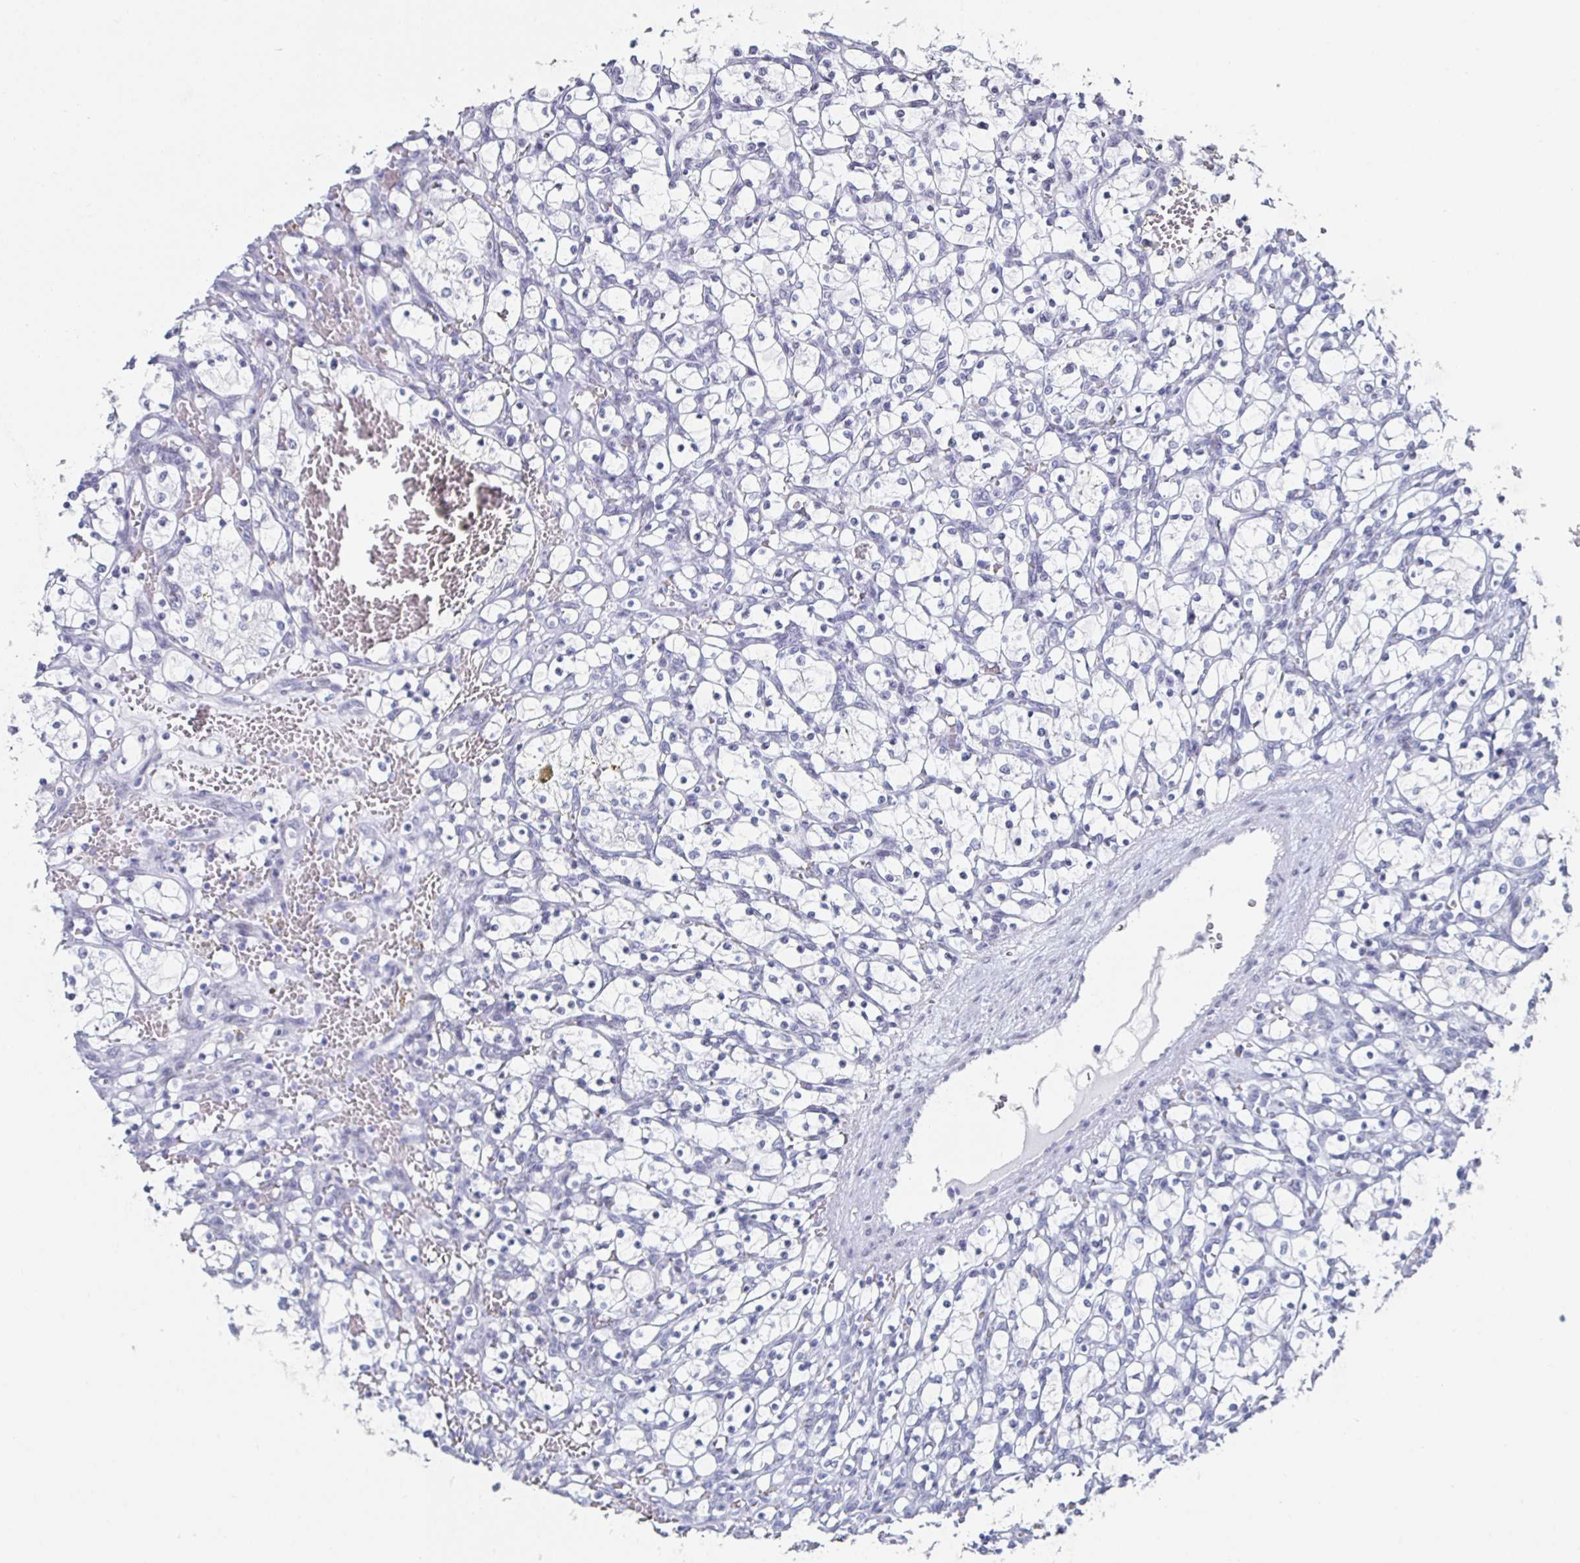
{"staining": {"intensity": "negative", "quantity": "none", "location": "none"}, "tissue": "renal cancer", "cell_type": "Tumor cells", "image_type": "cancer", "snomed": [{"axis": "morphology", "description": "Adenocarcinoma, NOS"}, {"axis": "topography", "description": "Kidney"}], "caption": "Human renal cancer stained for a protein using immunohistochemistry (IHC) exhibits no staining in tumor cells.", "gene": "KRT4", "patient": {"sex": "female", "age": 69}}